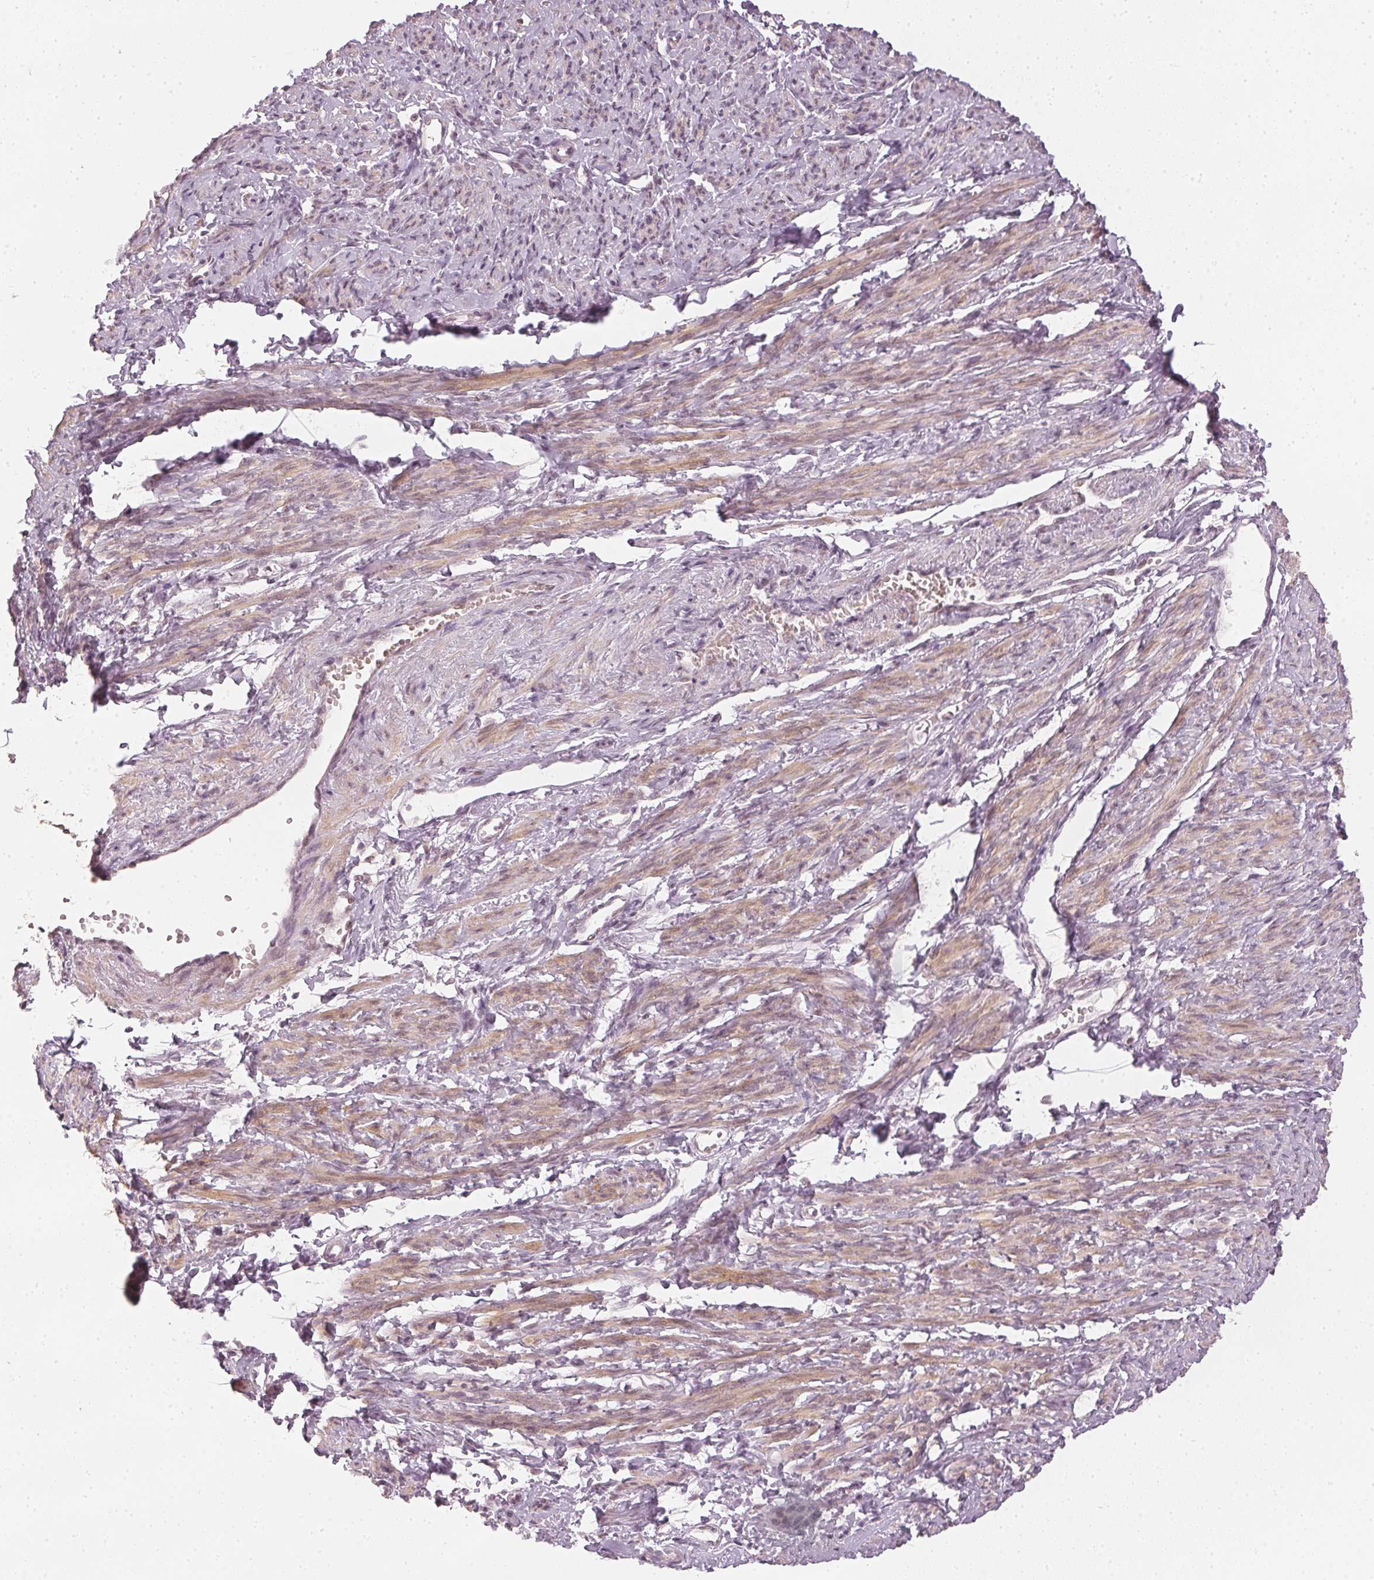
{"staining": {"intensity": "moderate", "quantity": "25%-75%", "location": "cytoplasmic/membranous"}, "tissue": "smooth muscle", "cell_type": "Smooth muscle cells", "image_type": "normal", "snomed": [{"axis": "morphology", "description": "Normal tissue, NOS"}, {"axis": "topography", "description": "Smooth muscle"}], "caption": "Moderate cytoplasmic/membranous protein positivity is seen in approximately 25%-75% of smooth muscle cells in smooth muscle.", "gene": "ENSG00000267001", "patient": {"sex": "female", "age": 65}}